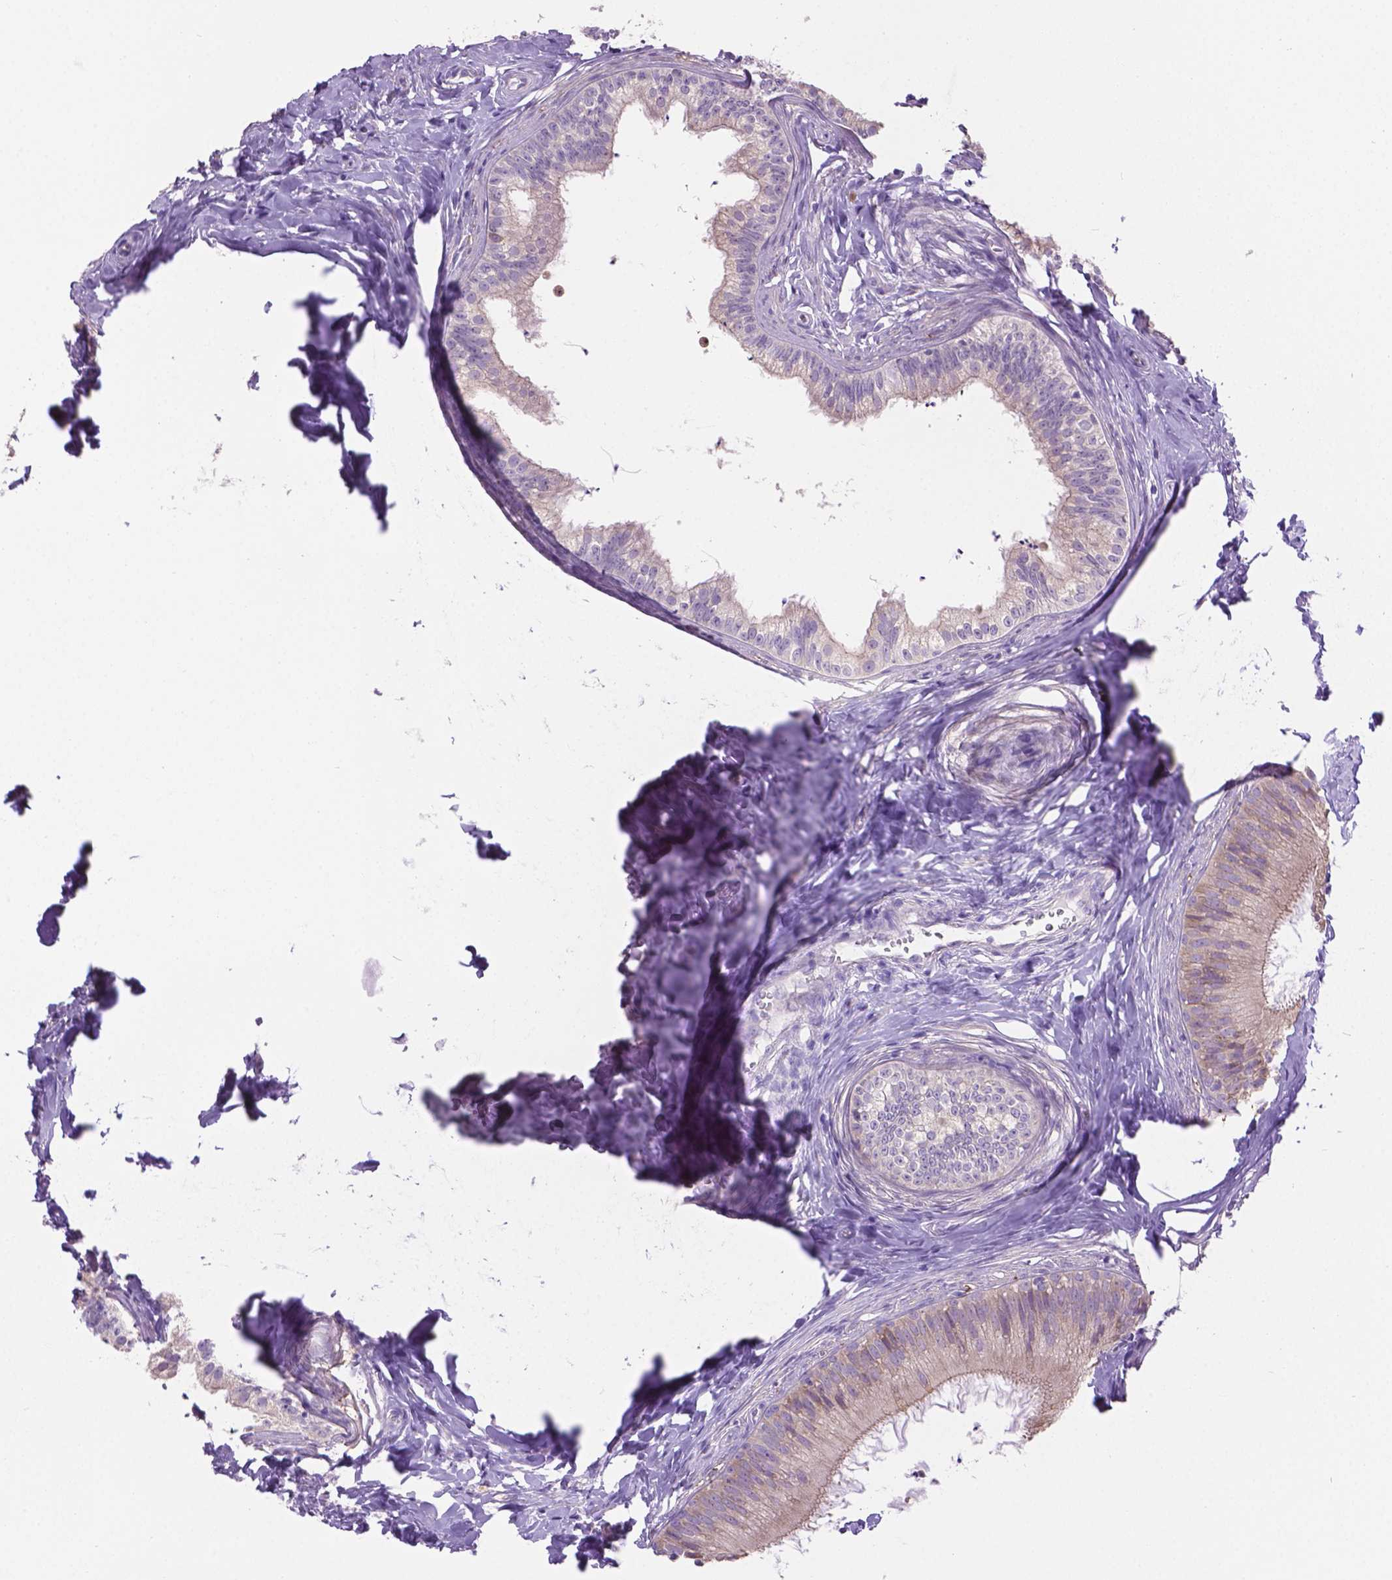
{"staining": {"intensity": "weak", "quantity": "<25%", "location": "cytoplasmic/membranous"}, "tissue": "epididymis", "cell_type": "Glandular cells", "image_type": "normal", "snomed": [{"axis": "morphology", "description": "Normal tissue, NOS"}, {"axis": "topography", "description": "Epididymis"}], "caption": "Immunohistochemistry photomicrograph of unremarkable epididymis: epididymis stained with DAB reveals no significant protein expression in glandular cells.", "gene": "CDH7", "patient": {"sex": "male", "age": 24}}